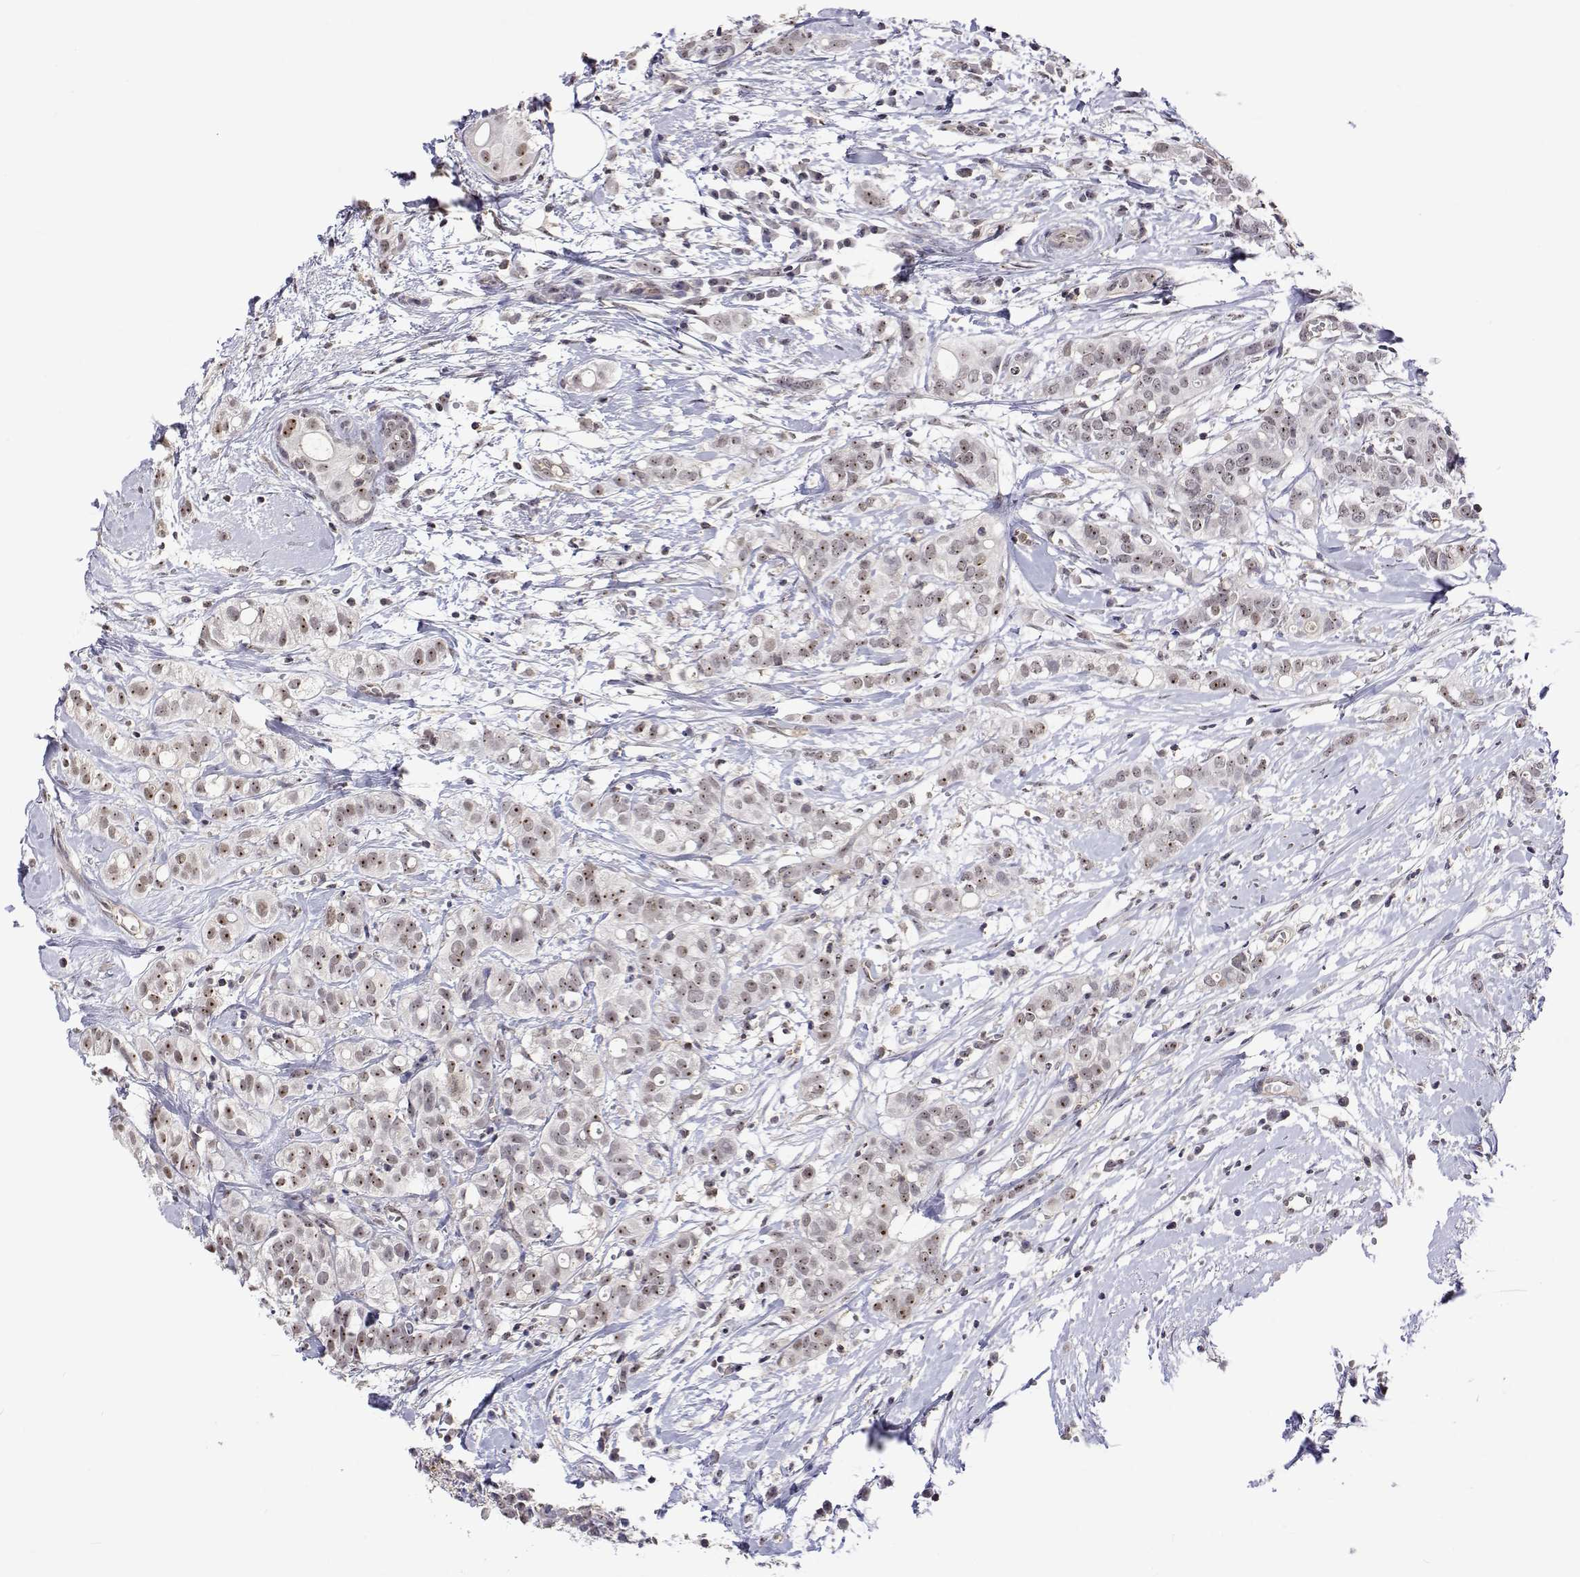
{"staining": {"intensity": "weak", "quantity": ">75%", "location": "nuclear"}, "tissue": "breast cancer", "cell_type": "Tumor cells", "image_type": "cancer", "snomed": [{"axis": "morphology", "description": "Duct carcinoma"}, {"axis": "topography", "description": "Breast"}], "caption": "This is a photomicrograph of IHC staining of breast cancer (intraductal carcinoma), which shows weak positivity in the nuclear of tumor cells.", "gene": "NHP2", "patient": {"sex": "female", "age": 40}}